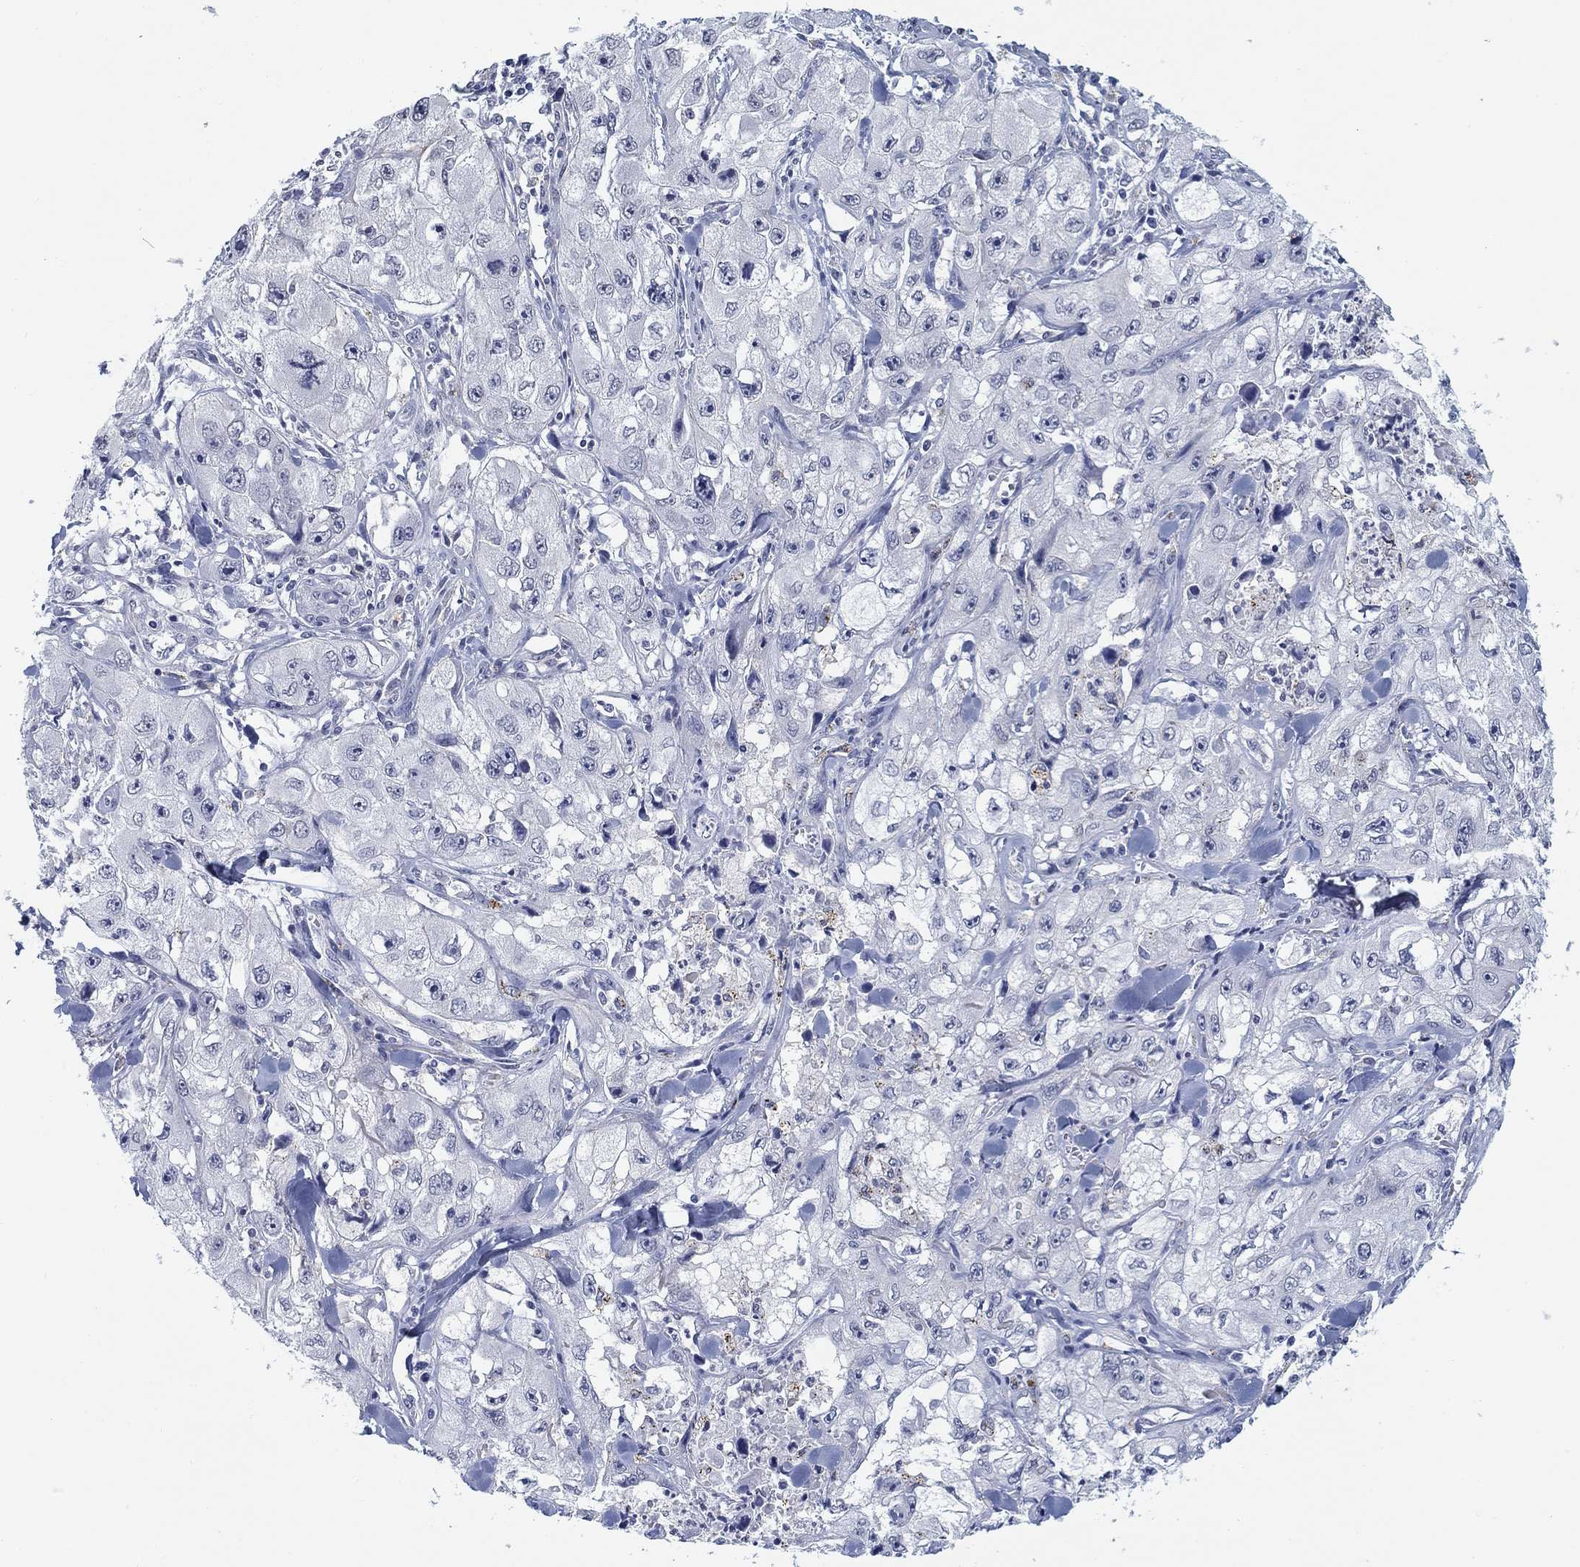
{"staining": {"intensity": "negative", "quantity": "none", "location": "none"}, "tissue": "skin cancer", "cell_type": "Tumor cells", "image_type": "cancer", "snomed": [{"axis": "morphology", "description": "Squamous cell carcinoma, NOS"}, {"axis": "topography", "description": "Skin"}, {"axis": "topography", "description": "Subcutis"}], "caption": "The image displays no staining of tumor cells in skin cancer (squamous cell carcinoma). (DAB (3,3'-diaminobenzidine) immunohistochemistry (IHC) visualized using brightfield microscopy, high magnification).", "gene": "OTUB2", "patient": {"sex": "male", "age": 73}}